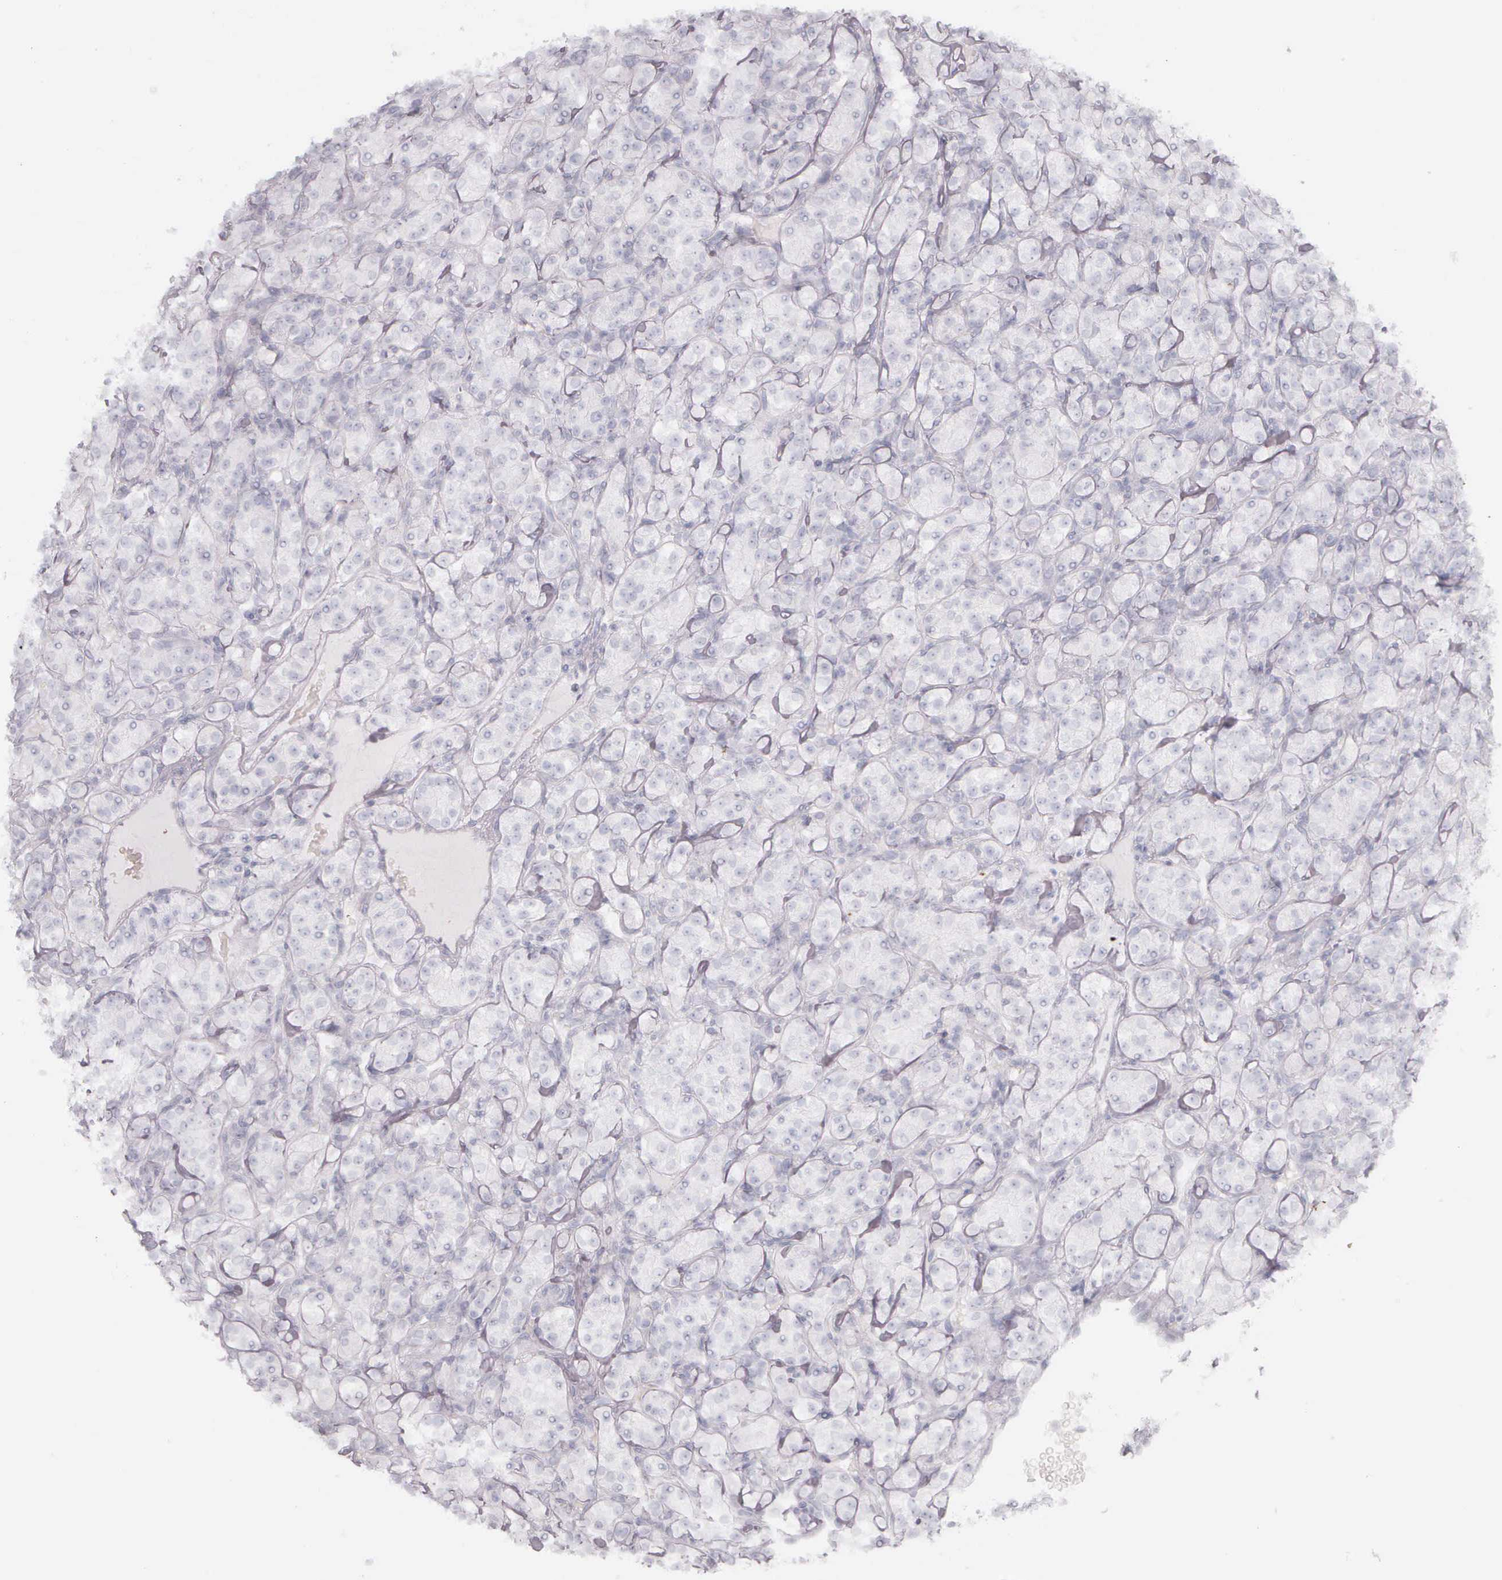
{"staining": {"intensity": "negative", "quantity": "none", "location": "none"}, "tissue": "renal cancer", "cell_type": "Tumor cells", "image_type": "cancer", "snomed": [{"axis": "morphology", "description": "Adenocarcinoma, NOS"}, {"axis": "topography", "description": "Kidney"}], "caption": "Adenocarcinoma (renal) was stained to show a protein in brown. There is no significant expression in tumor cells.", "gene": "KRT14", "patient": {"sex": "male", "age": 77}}